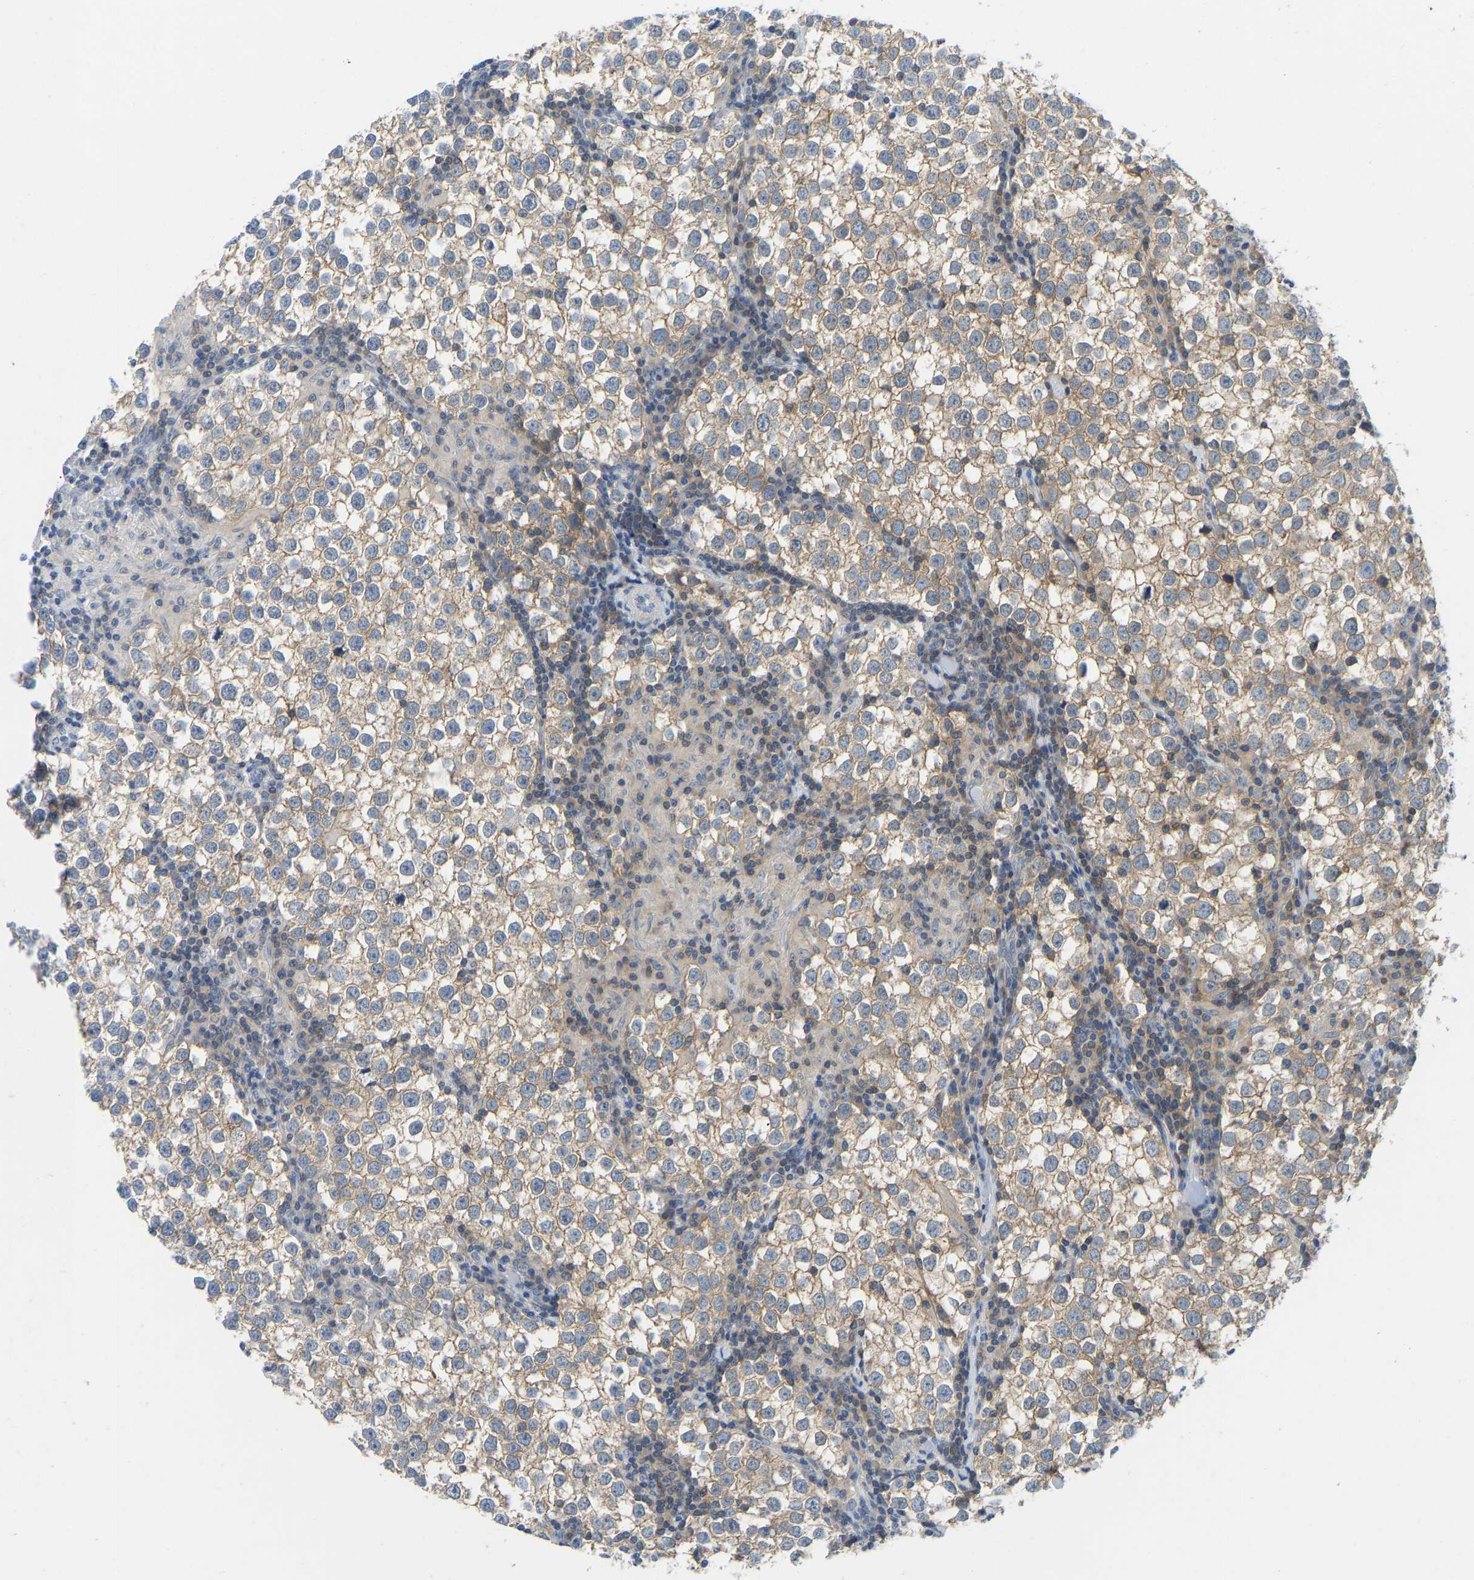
{"staining": {"intensity": "moderate", "quantity": ">75%", "location": "cytoplasmic/membranous"}, "tissue": "testis cancer", "cell_type": "Tumor cells", "image_type": "cancer", "snomed": [{"axis": "morphology", "description": "Seminoma, NOS"}, {"axis": "morphology", "description": "Carcinoma, Embryonal, NOS"}, {"axis": "topography", "description": "Testis"}], "caption": "This is an image of immunohistochemistry staining of testis seminoma, which shows moderate positivity in the cytoplasmic/membranous of tumor cells.", "gene": "NDRG3", "patient": {"sex": "male", "age": 36}}